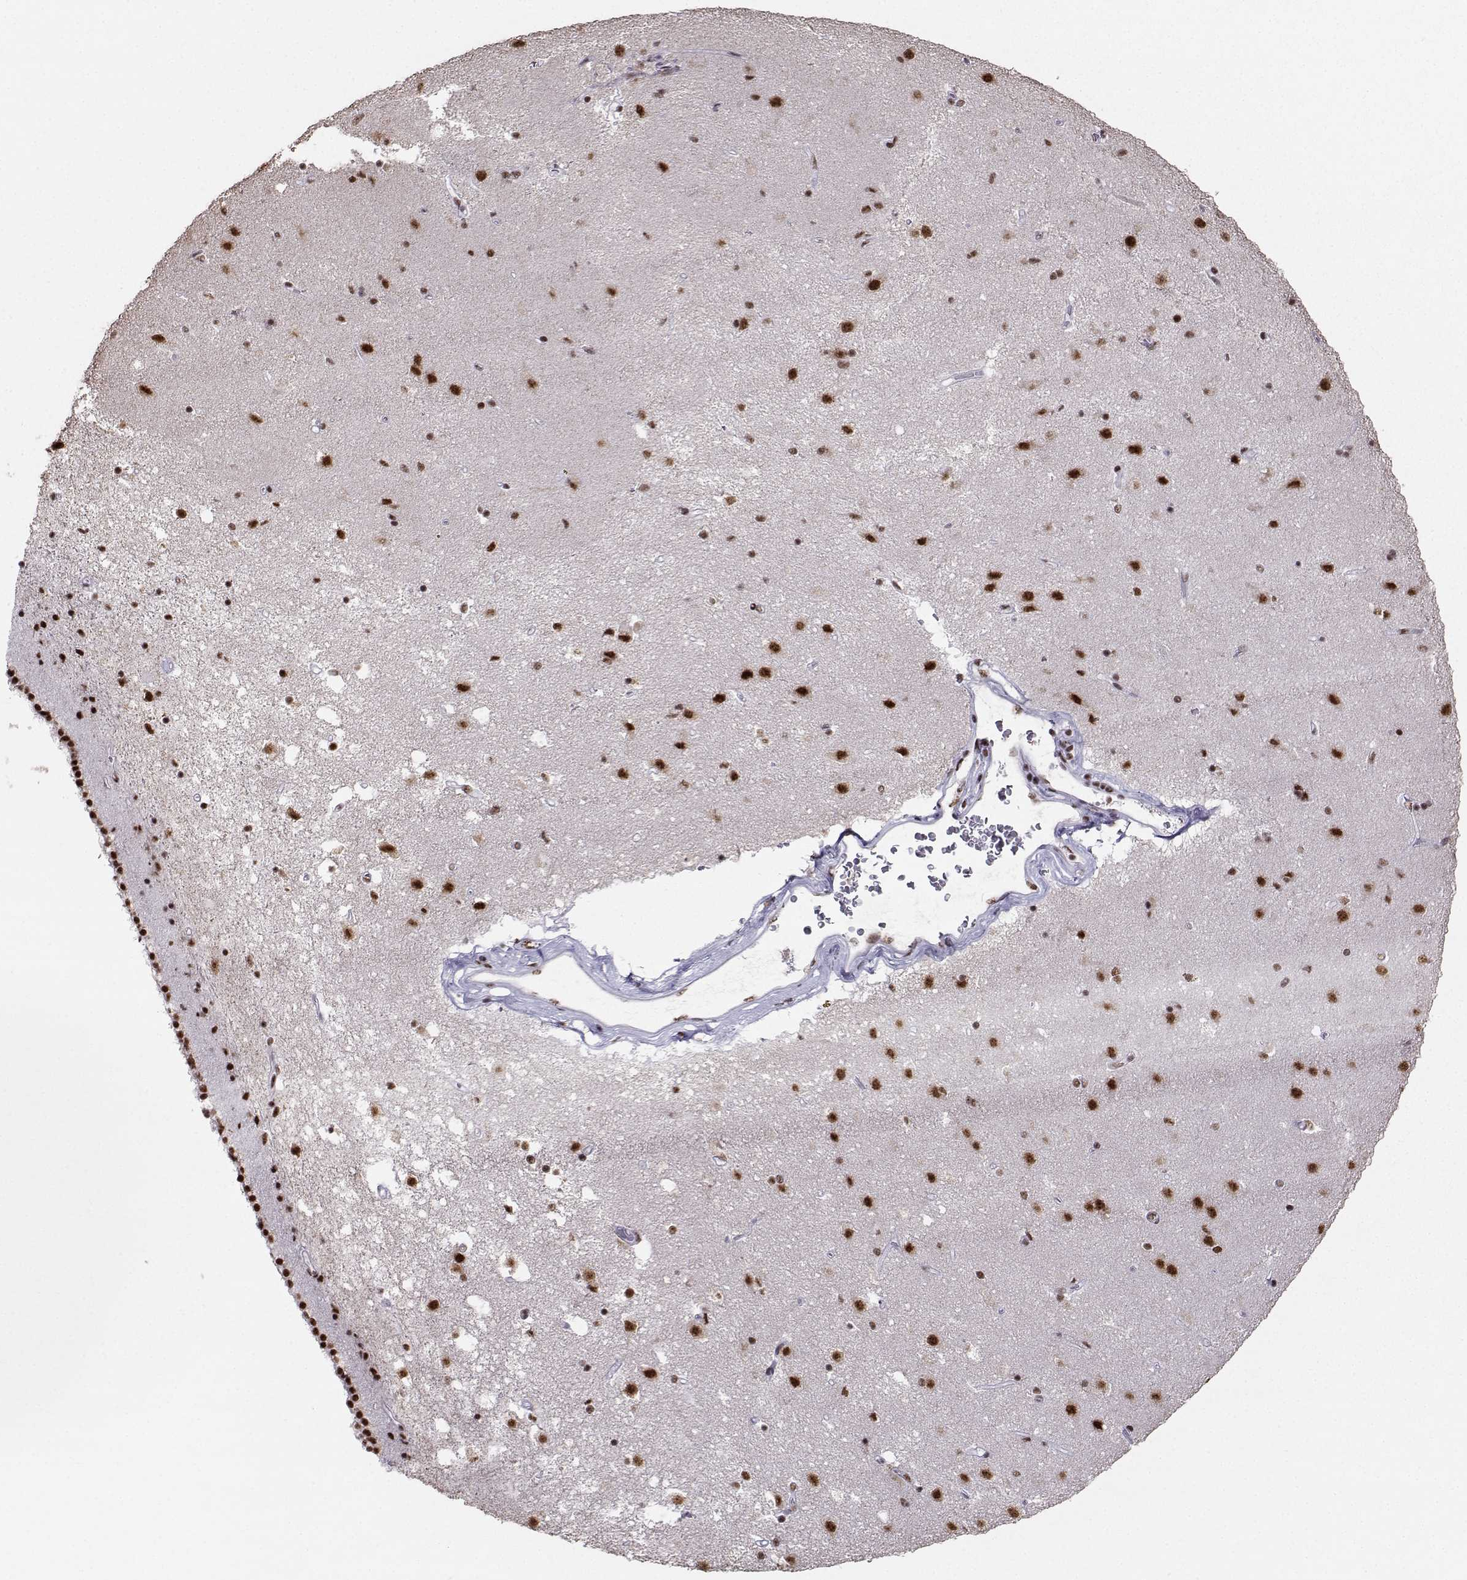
{"staining": {"intensity": "moderate", "quantity": "25%-75%", "location": "nuclear"}, "tissue": "caudate", "cell_type": "Glial cells", "image_type": "normal", "snomed": [{"axis": "morphology", "description": "Normal tissue, NOS"}, {"axis": "topography", "description": "Lateral ventricle wall"}], "caption": "Immunohistochemical staining of benign caudate exhibits moderate nuclear protein expression in about 25%-75% of glial cells.", "gene": "SNRPB2", "patient": {"sex": "female", "age": 71}}